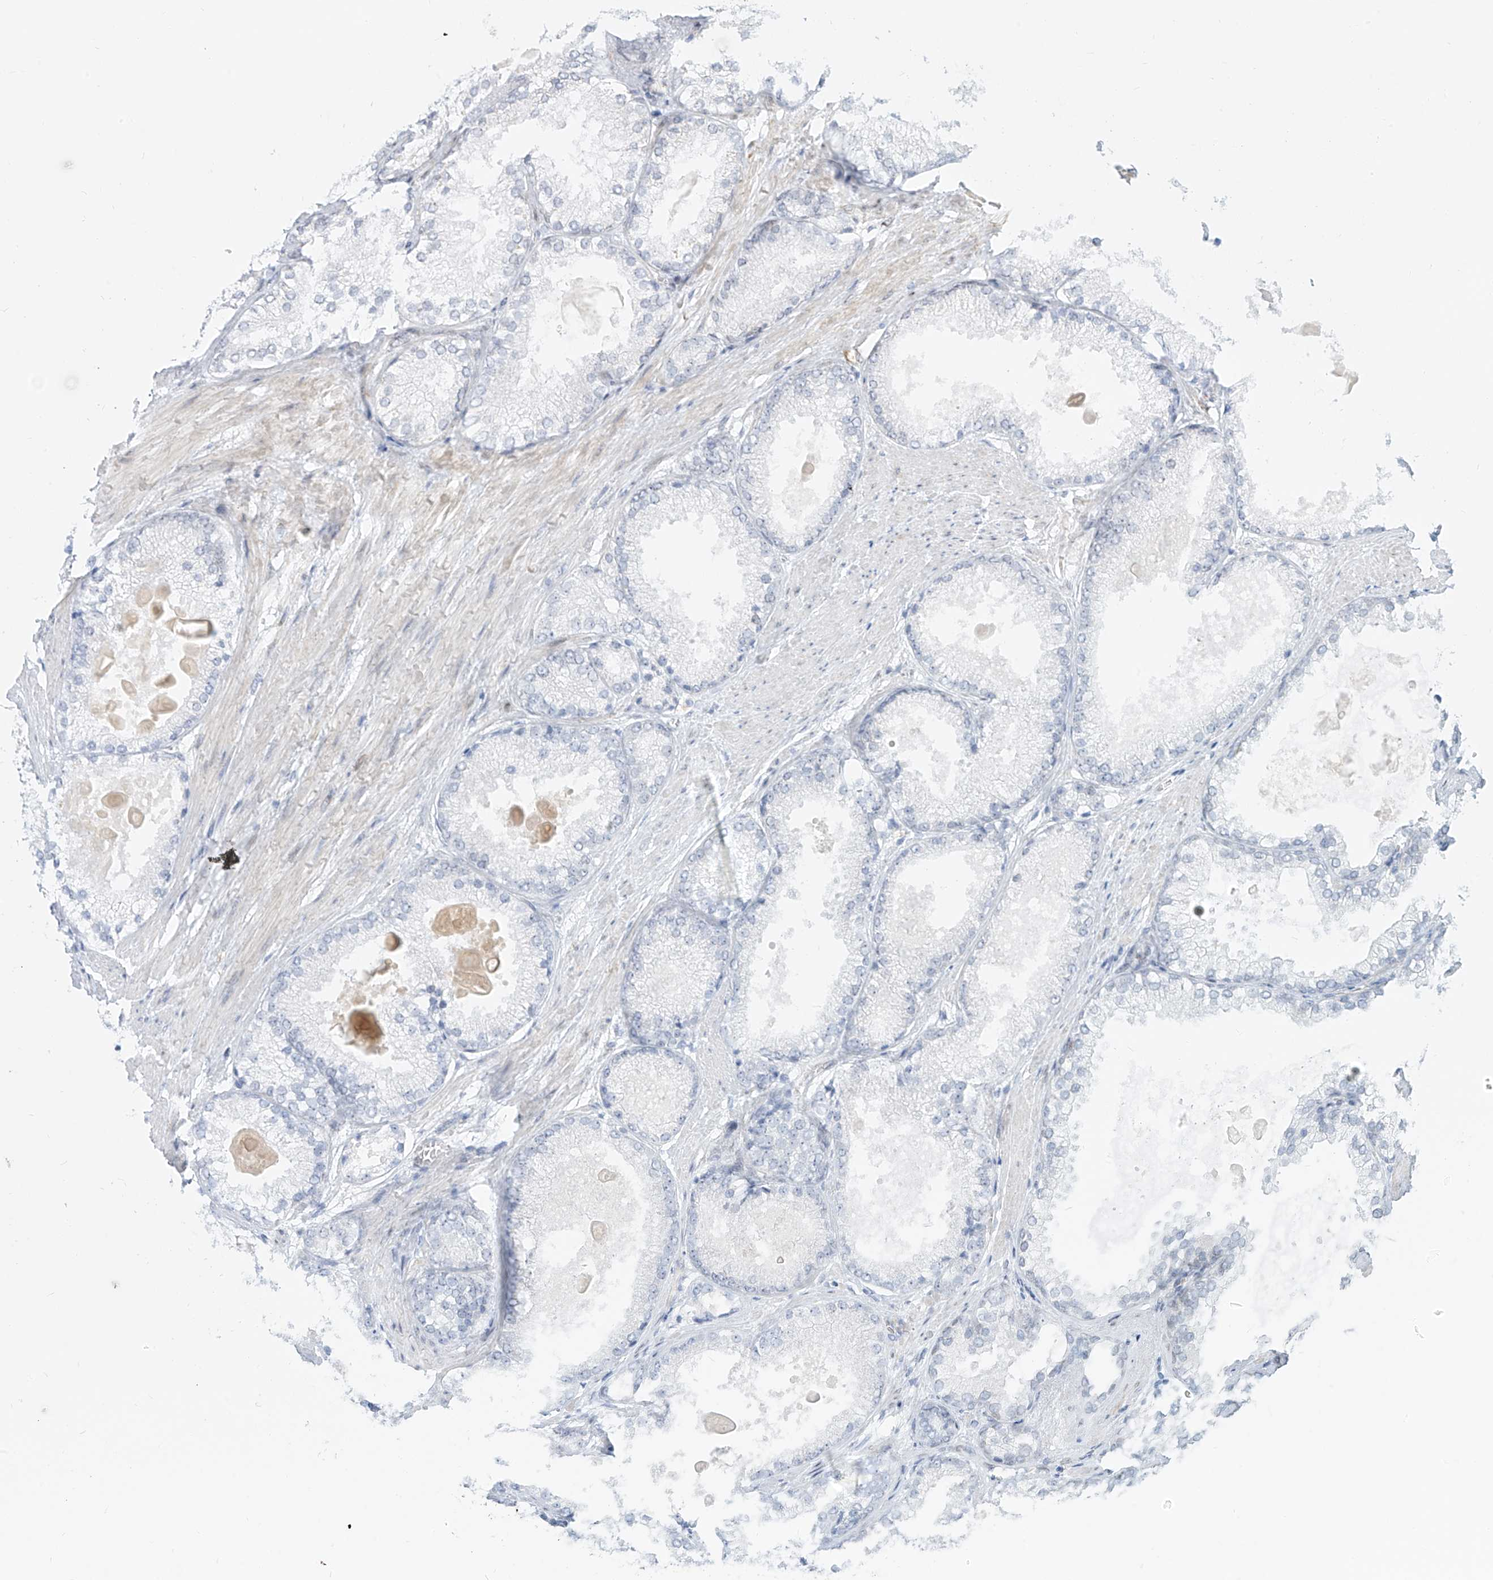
{"staining": {"intensity": "negative", "quantity": "none", "location": "none"}, "tissue": "prostate cancer", "cell_type": "Tumor cells", "image_type": "cancer", "snomed": [{"axis": "morphology", "description": "Adenocarcinoma, High grade"}, {"axis": "topography", "description": "Prostate"}], "caption": "DAB (3,3'-diaminobenzidine) immunohistochemical staining of prostate adenocarcinoma (high-grade) demonstrates no significant positivity in tumor cells.", "gene": "NHSL1", "patient": {"sex": "male", "age": 66}}